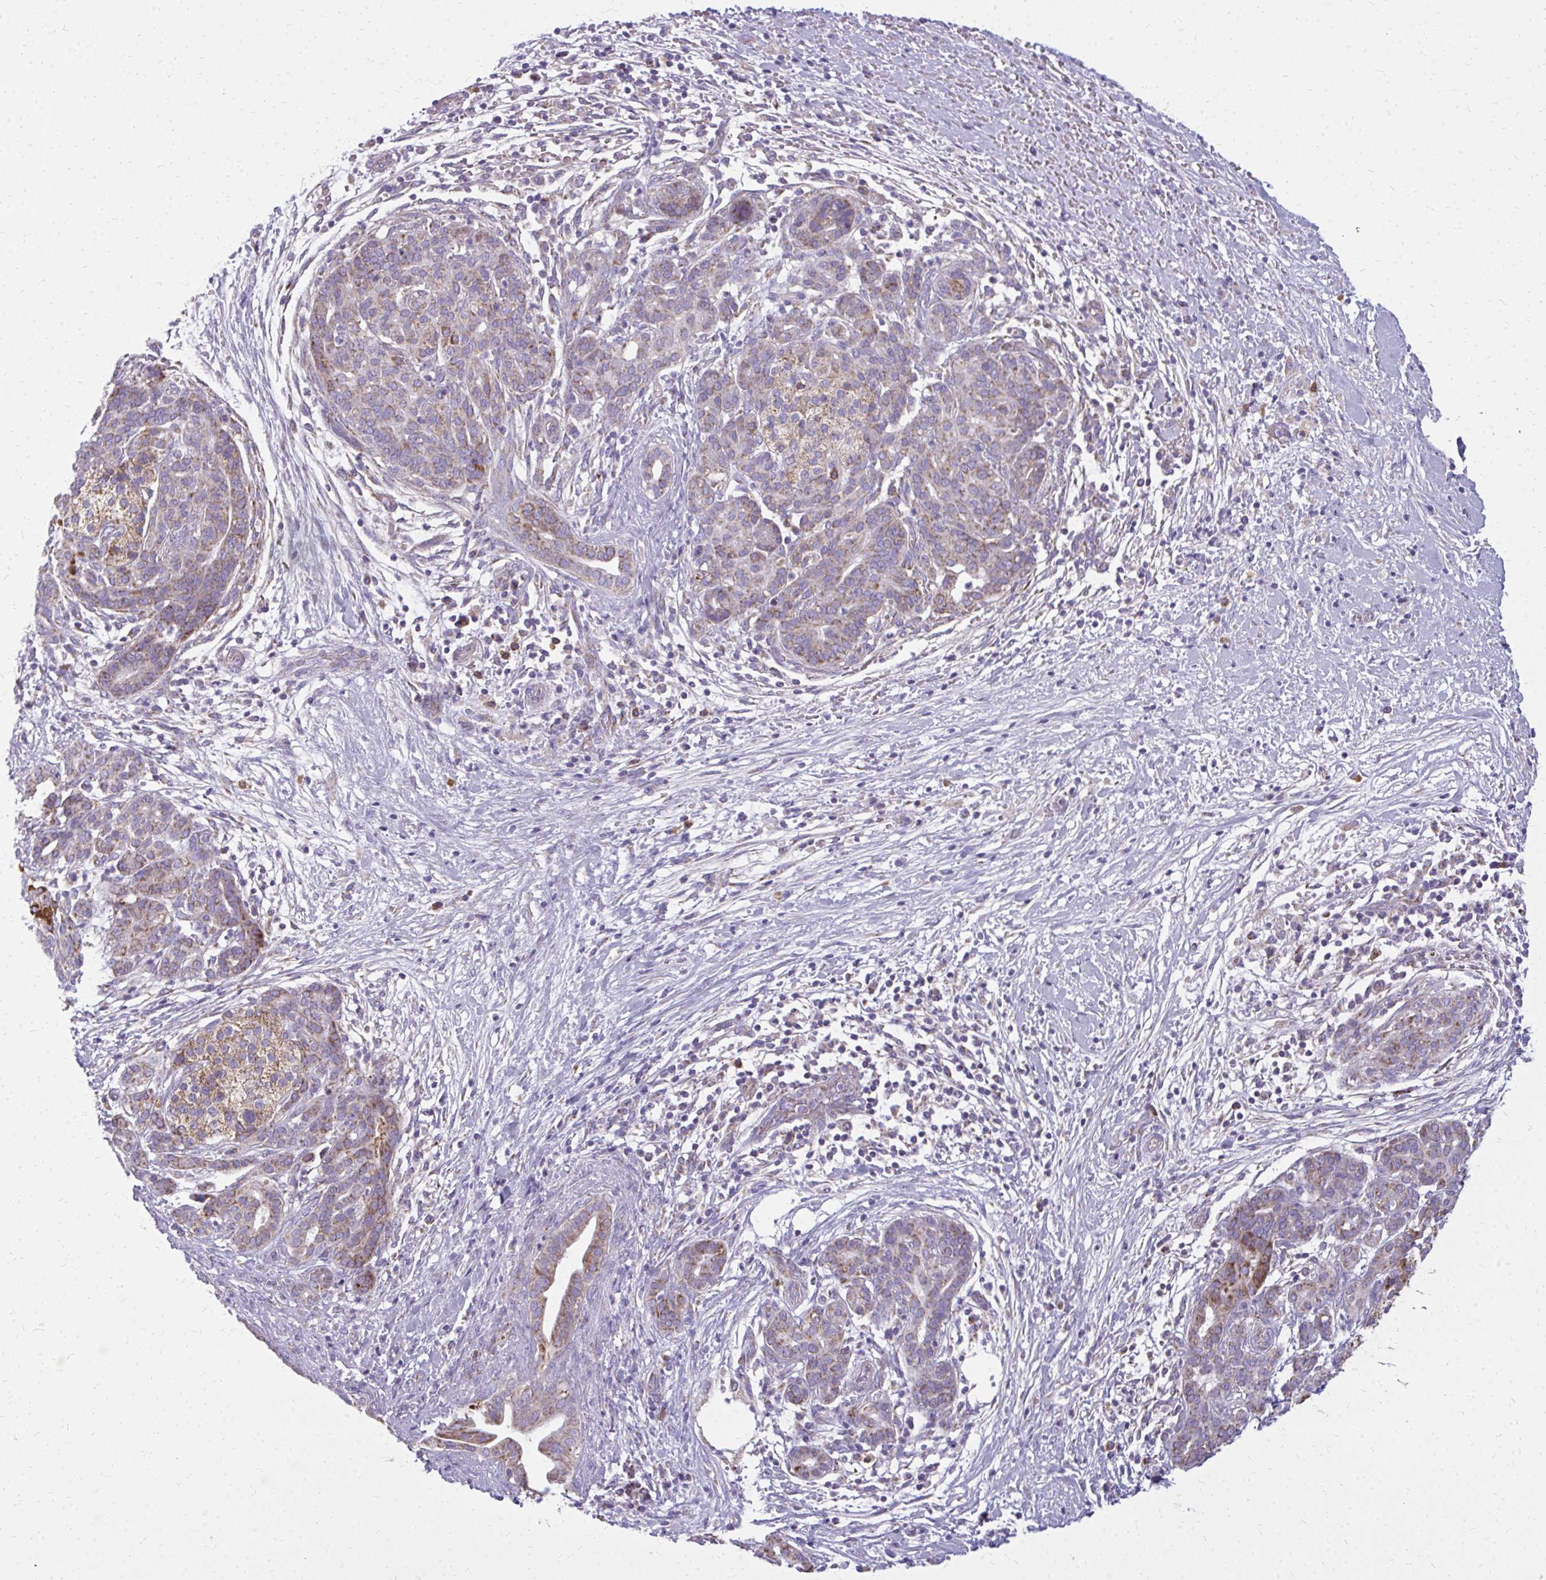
{"staining": {"intensity": "moderate", "quantity": "25%-75%", "location": "cytoplasmic/membranous"}, "tissue": "pancreatic cancer", "cell_type": "Tumor cells", "image_type": "cancer", "snomed": [{"axis": "morphology", "description": "Adenocarcinoma, NOS"}, {"axis": "topography", "description": "Pancreas"}], "caption": "Pancreatic adenocarcinoma tissue exhibits moderate cytoplasmic/membranous positivity in about 25%-75% of tumor cells, visualized by immunohistochemistry.", "gene": "IFIT1", "patient": {"sex": "male", "age": 44}}